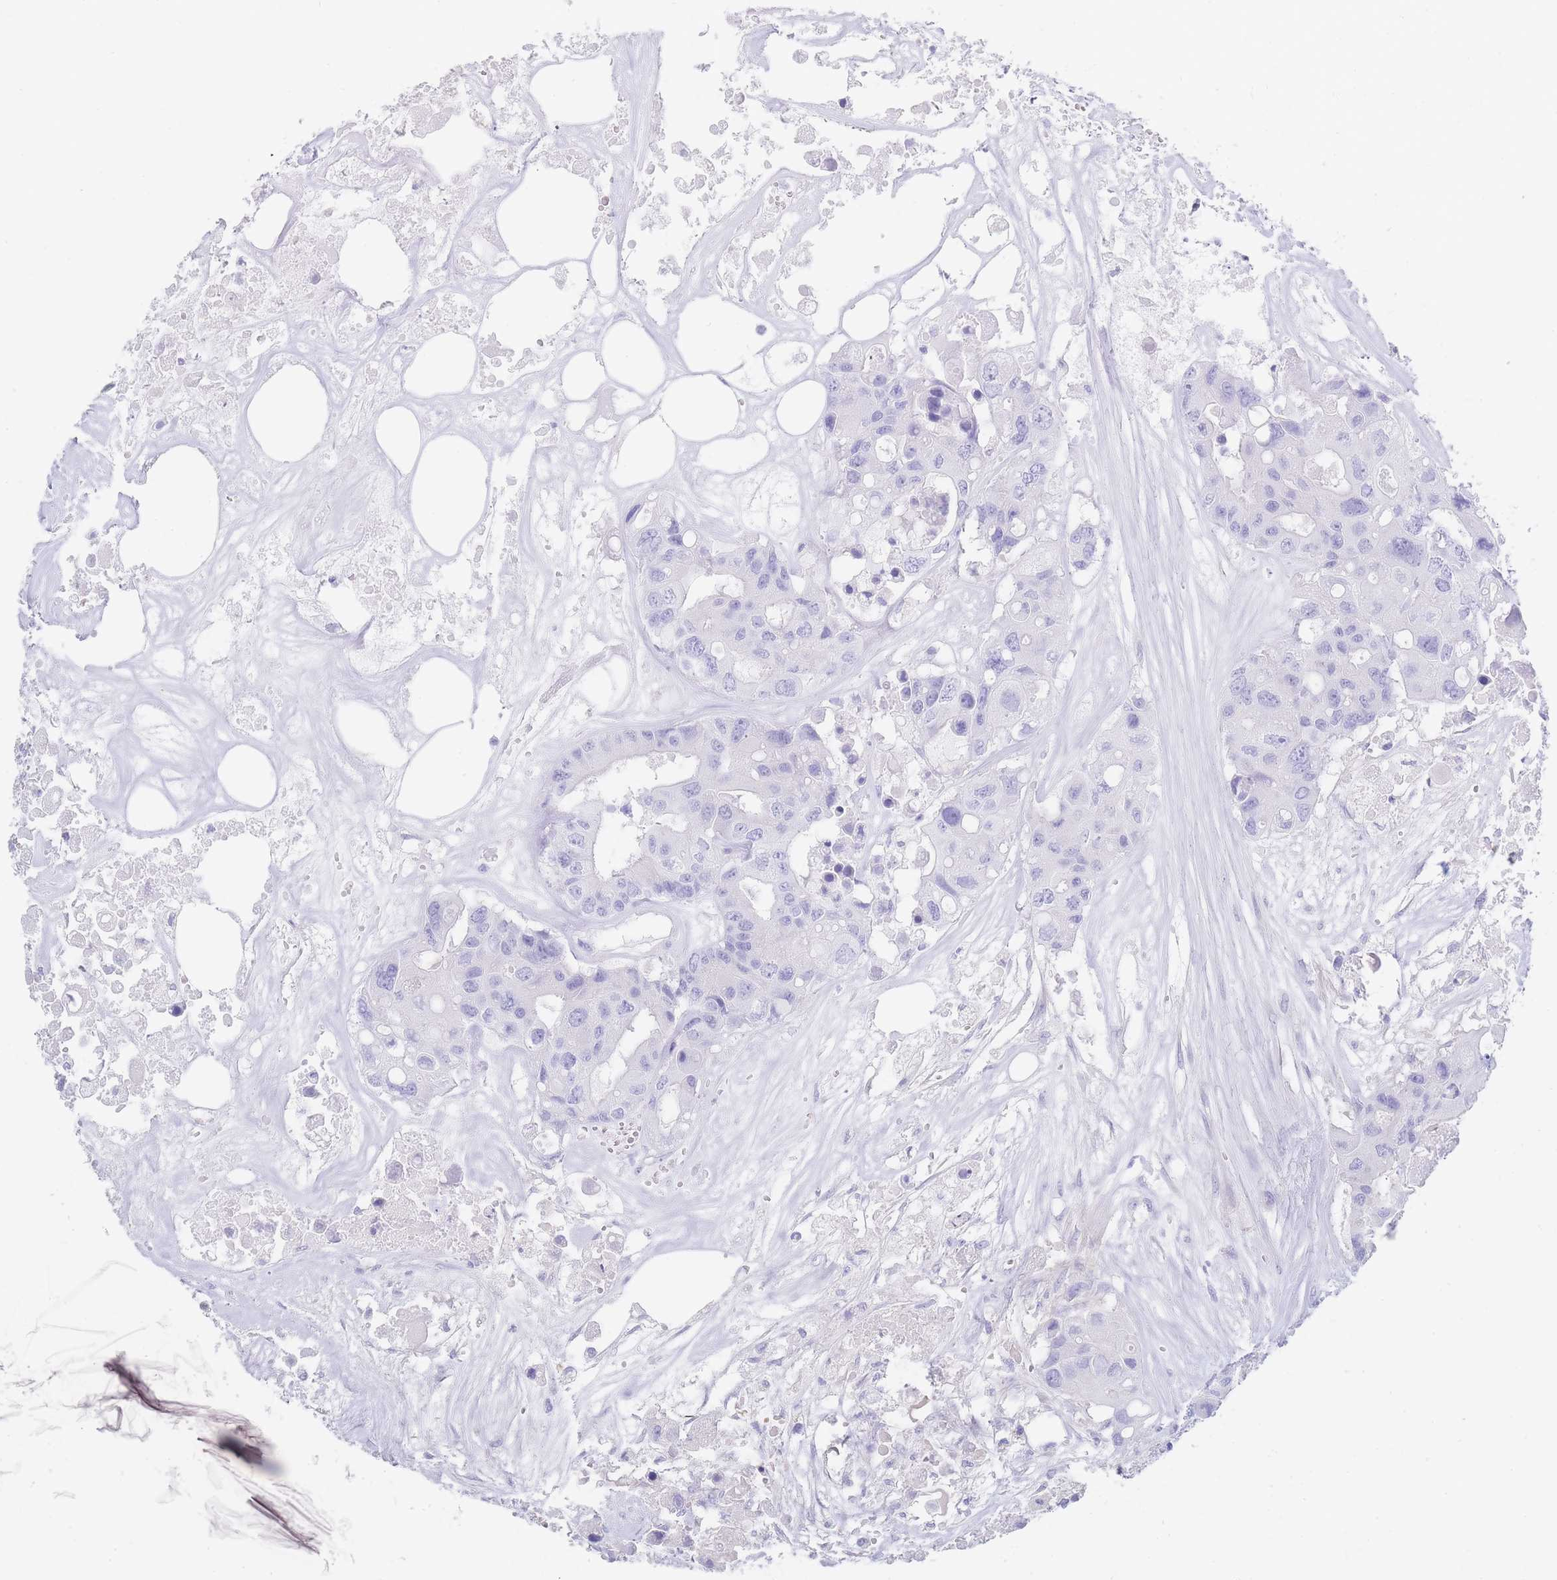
{"staining": {"intensity": "negative", "quantity": "none", "location": "none"}, "tissue": "colorectal cancer", "cell_type": "Tumor cells", "image_type": "cancer", "snomed": [{"axis": "morphology", "description": "Adenocarcinoma, NOS"}, {"axis": "topography", "description": "Colon"}], "caption": "DAB immunohistochemical staining of colorectal adenocarcinoma shows no significant expression in tumor cells.", "gene": "LZTFL1", "patient": {"sex": "male", "age": 77}}